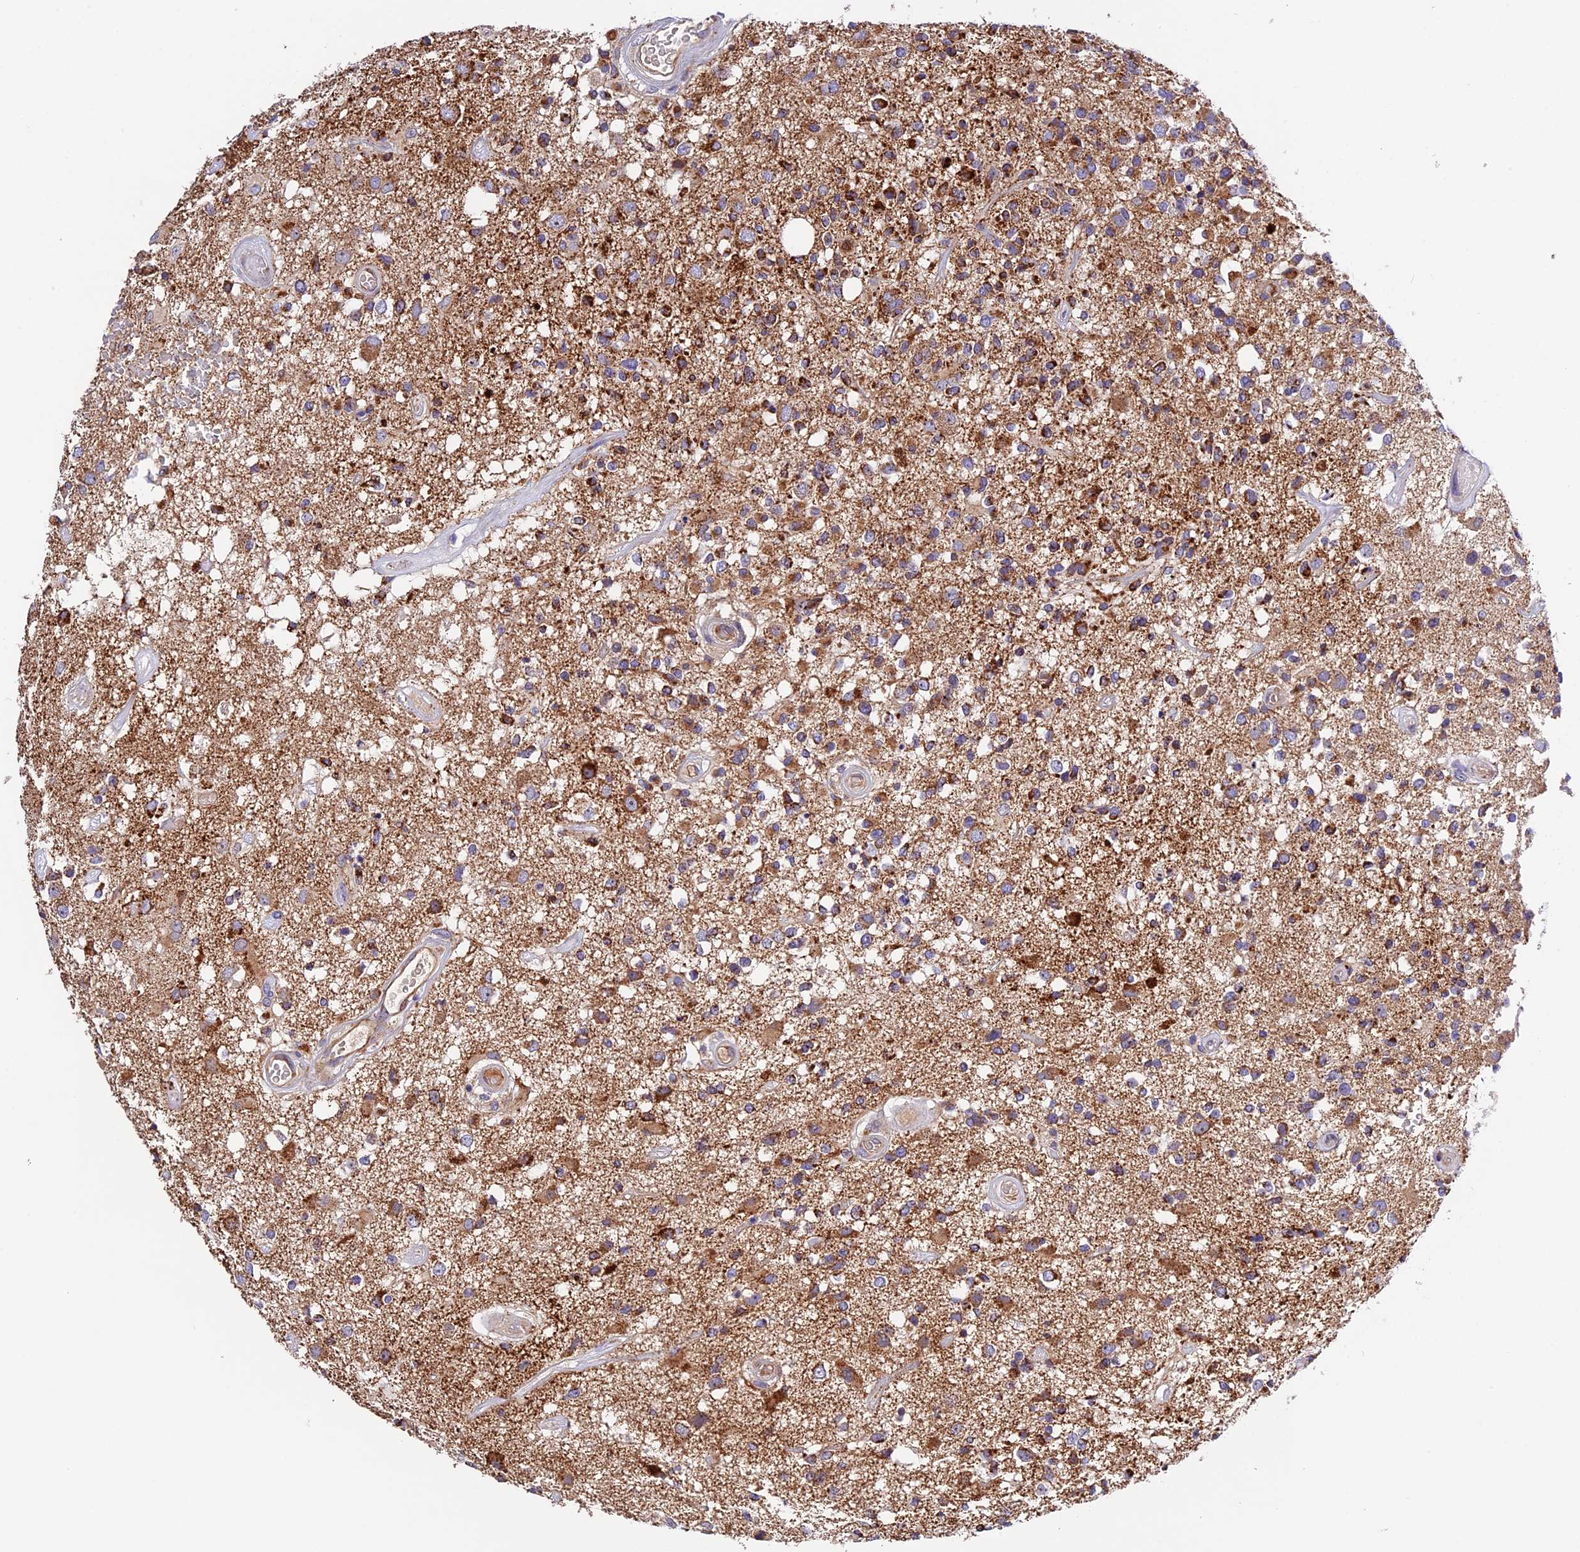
{"staining": {"intensity": "moderate", "quantity": ">75%", "location": "cytoplasmic/membranous"}, "tissue": "glioma", "cell_type": "Tumor cells", "image_type": "cancer", "snomed": [{"axis": "morphology", "description": "Glioma, malignant, High grade"}, {"axis": "morphology", "description": "Glioblastoma, NOS"}, {"axis": "topography", "description": "Brain"}], "caption": "Protein analysis of glioma tissue exhibits moderate cytoplasmic/membranous staining in approximately >75% of tumor cells.", "gene": "METTL22", "patient": {"sex": "male", "age": 60}}